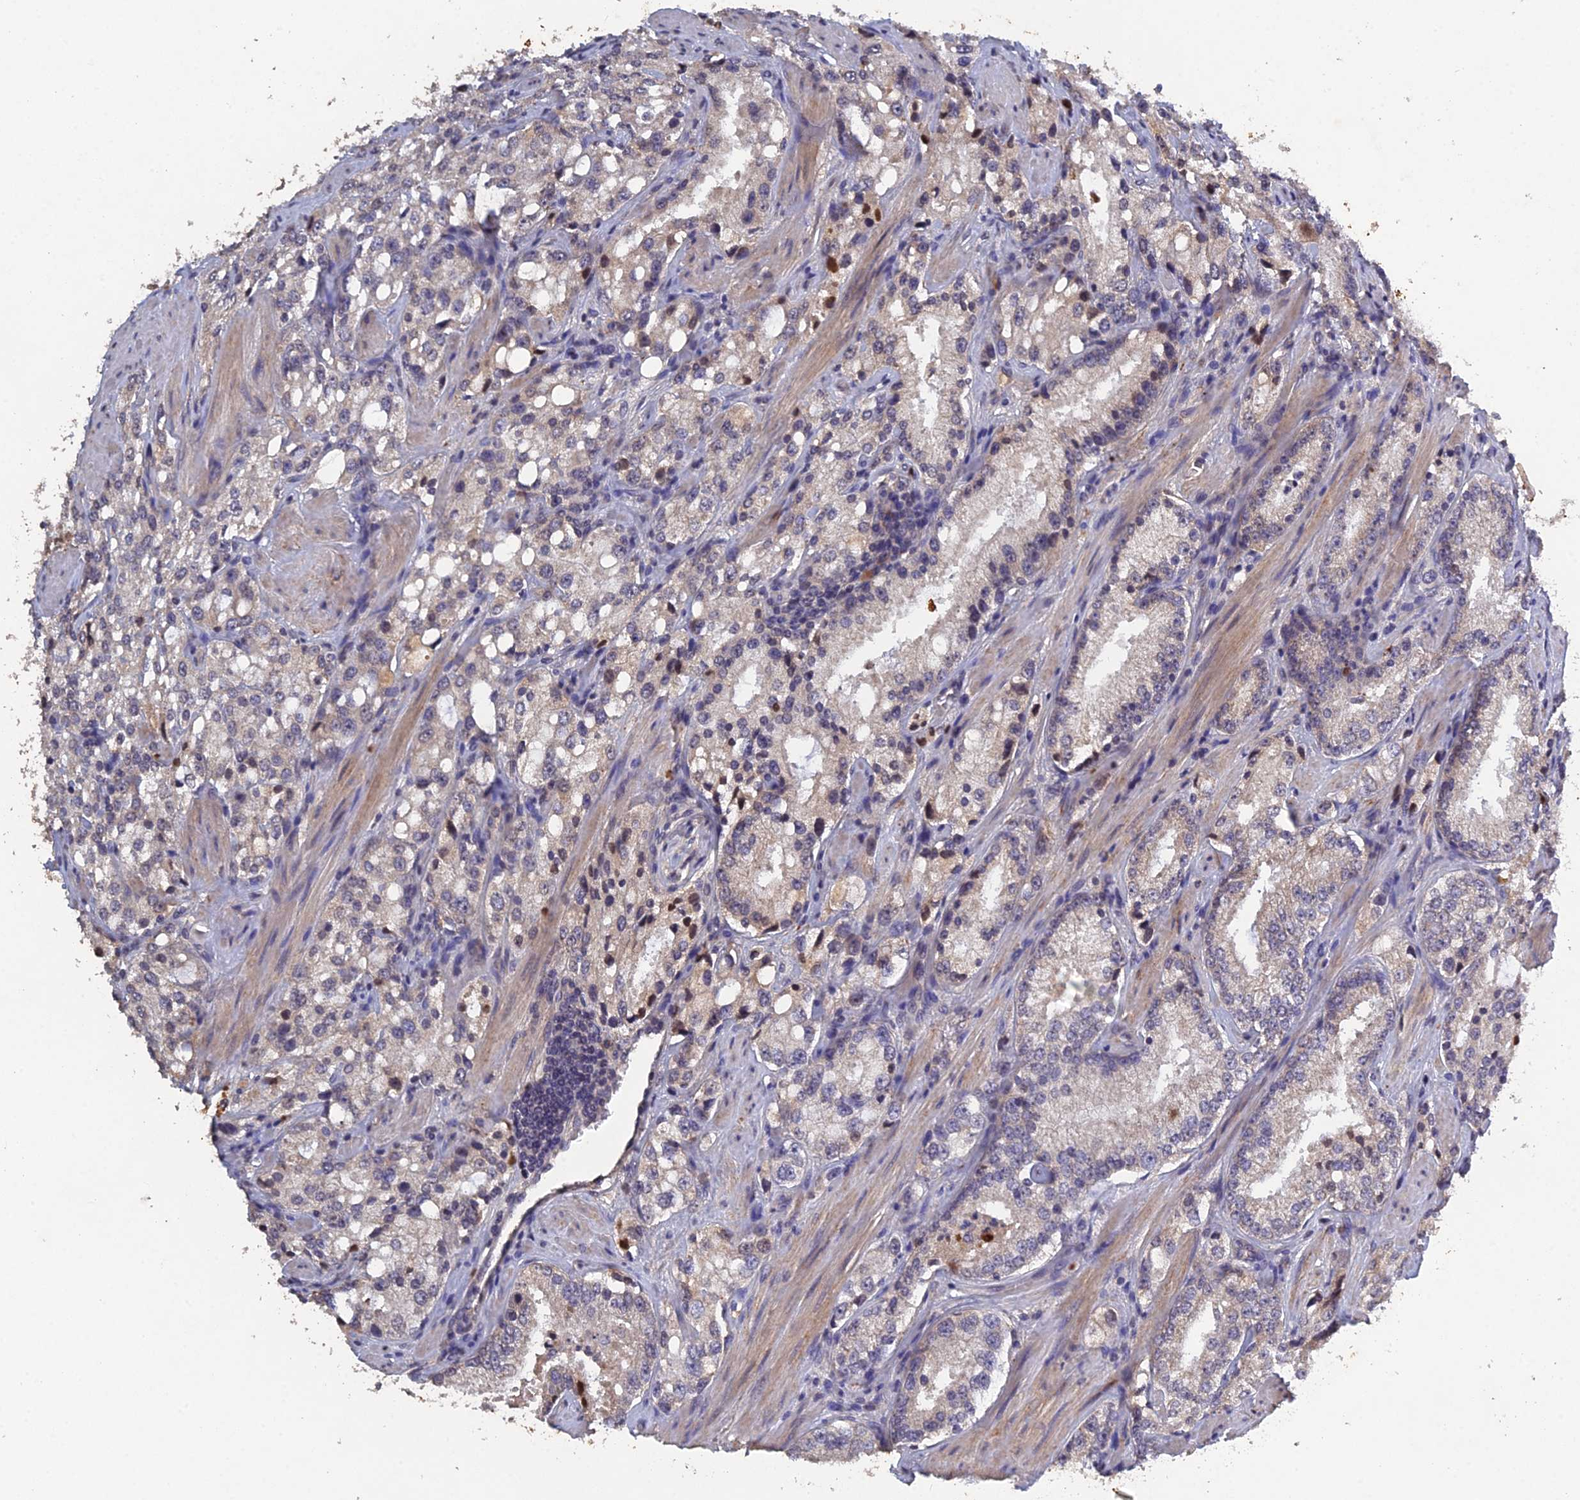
{"staining": {"intensity": "negative", "quantity": "none", "location": "none"}, "tissue": "prostate cancer", "cell_type": "Tumor cells", "image_type": "cancer", "snomed": [{"axis": "morphology", "description": "Adenocarcinoma, High grade"}, {"axis": "topography", "description": "Prostate"}], "caption": "IHC image of neoplastic tissue: human prostate cancer (adenocarcinoma (high-grade)) stained with DAB (3,3'-diaminobenzidine) exhibits no significant protein expression in tumor cells. (IHC, brightfield microscopy, high magnification).", "gene": "SLC39A13", "patient": {"sex": "male", "age": 66}}